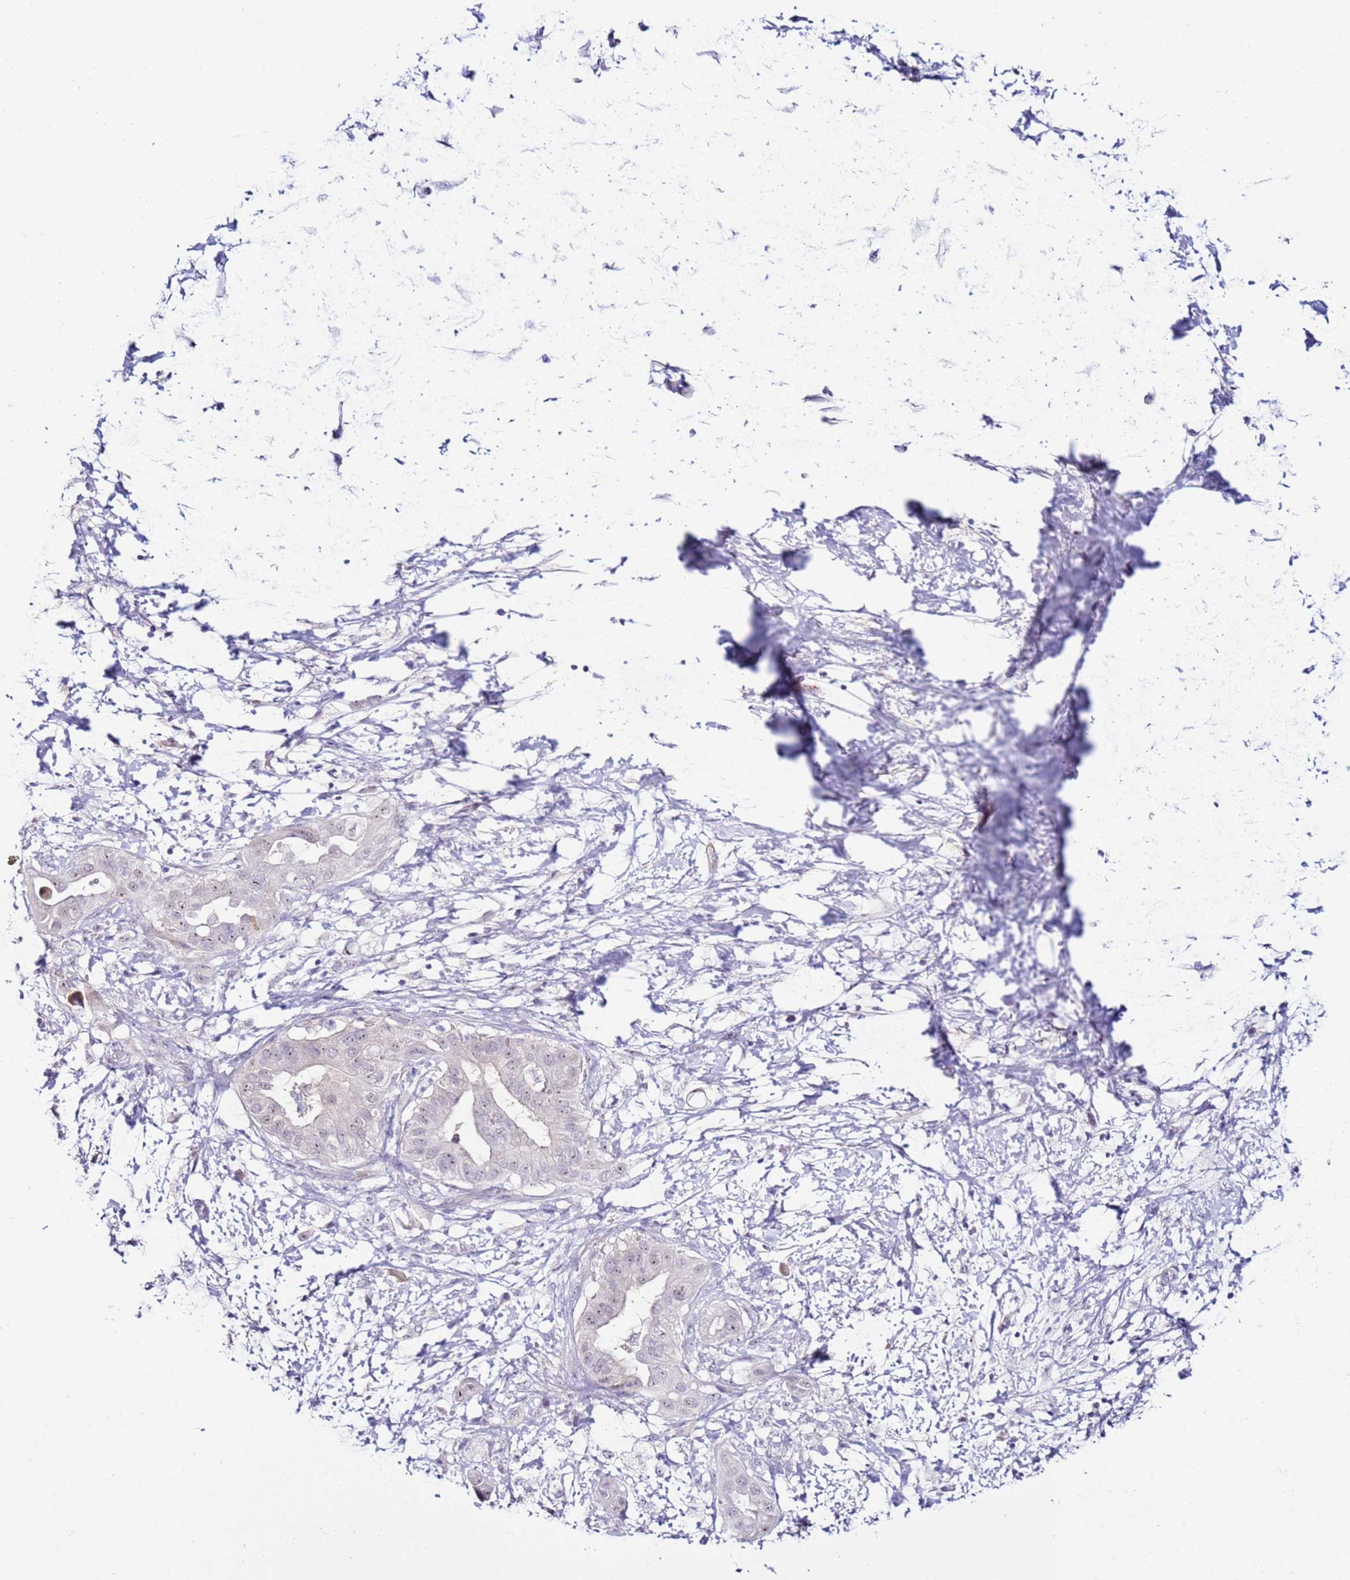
{"staining": {"intensity": "moderate", "quantity": "<25%", "location": "nuclear"}, "tissue": "pancreatic cancer", "cell_type": "Tumor cells", "image_type": "cancer", "snomed": [{"axis": "morphology", "description": "Adenocarcinoma, NOS"}, {"axis": "topography", "description": "Pancreas"}], "caption": "Pancreatic cancer (adenocarcinoma) tissue demonstrates moderate nuclear expression in about <25% of tumor cells", "gene": "HGD", "patient": {"sex": "male", "age": 68}}